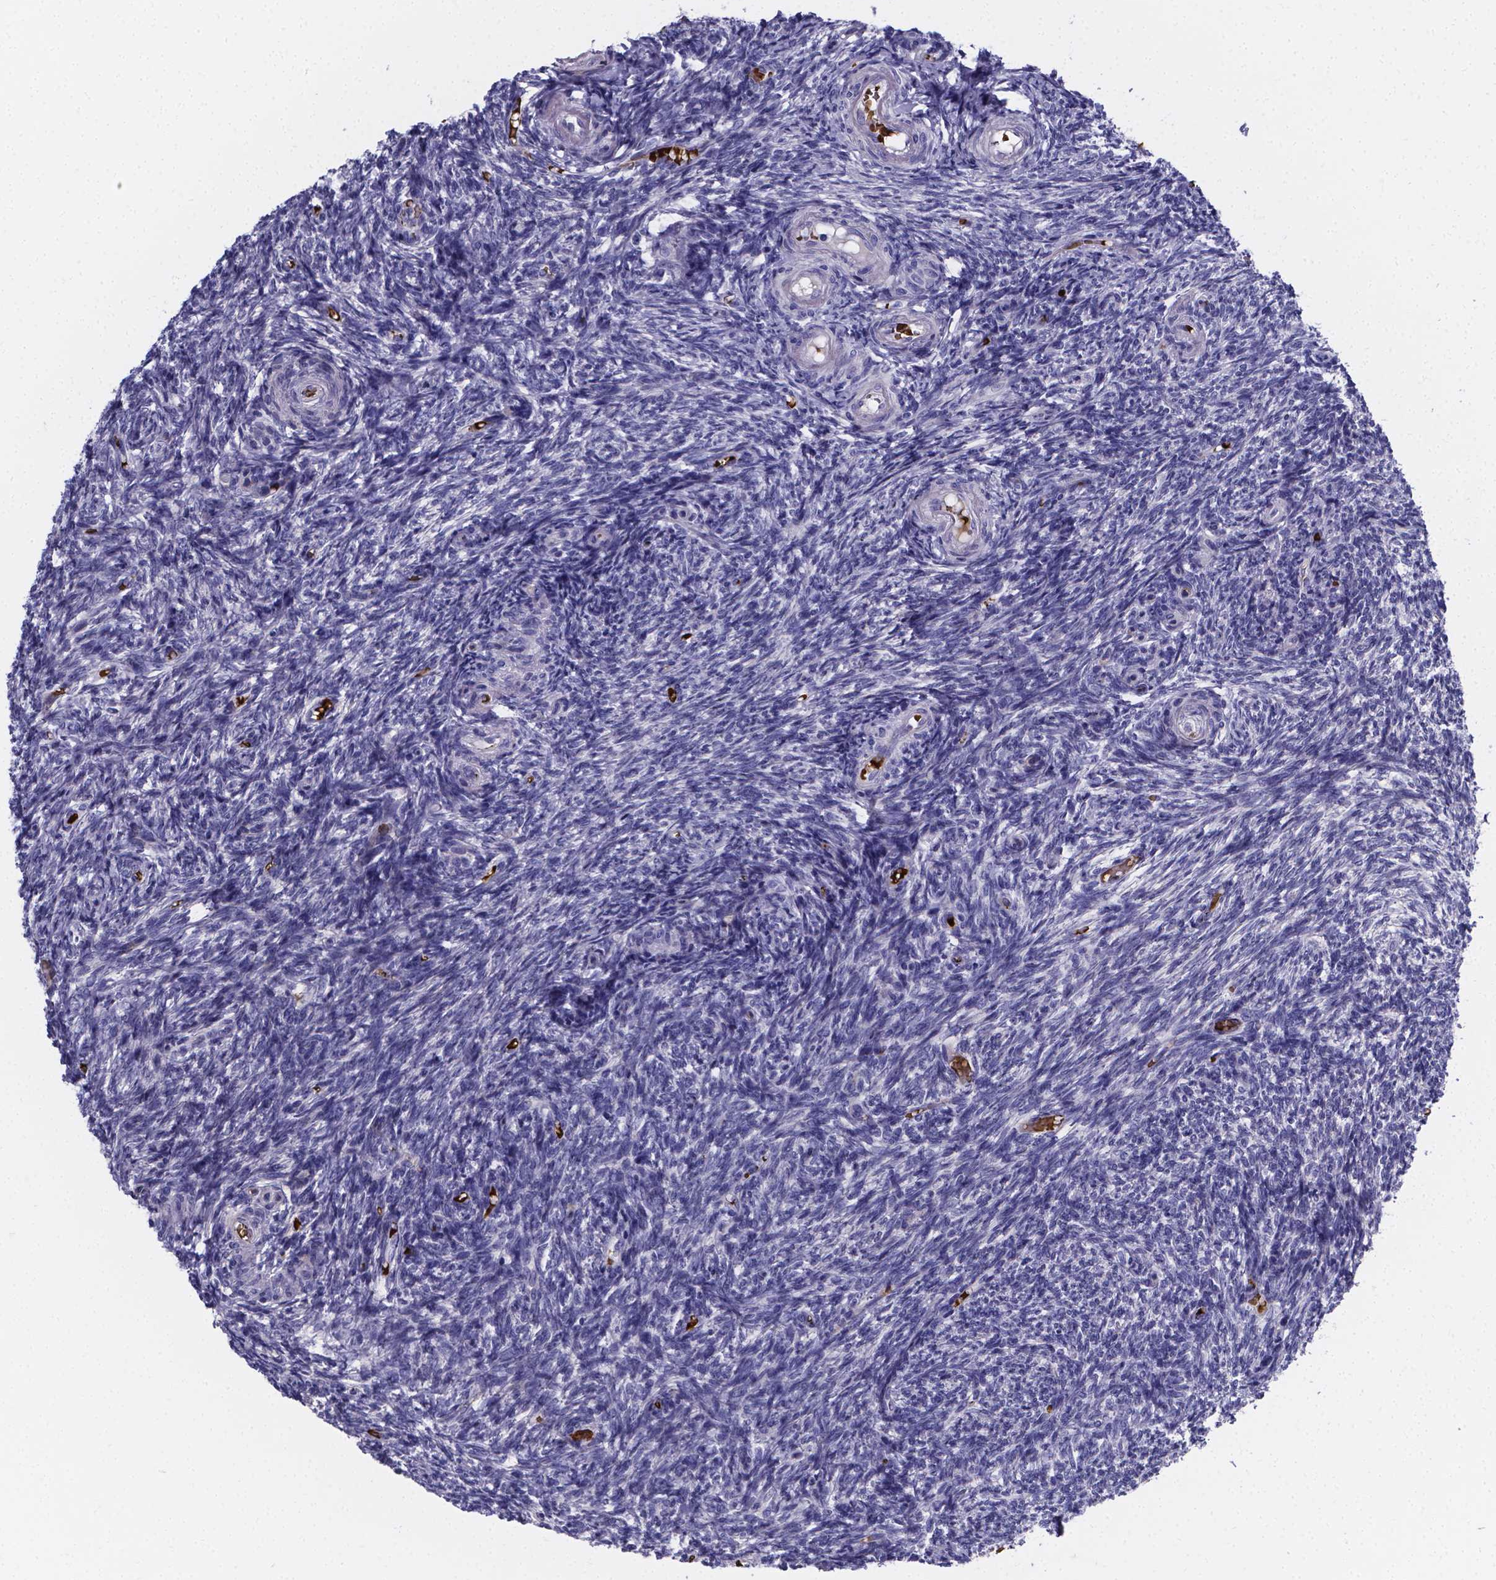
{"staining": {"intensity": "negative", "quantity": "none", "location": "none"}, "tissue": "ovary", "cell_type": "Follicle cells", "image_type": "normal", "snomed": [{"axis": "morphology", "description": "Normal tissue, NOS"}, {"axis": "topography", "description": "Ovary"}], "caption": "Immunohistochemistry (IHC) of benign human ovary exhibits no positivity in follicle cells. (Stains: DAB IHC with hematoxylin counter stain, Microscopy: brightfield microscopy at high magnification).", "gene": "GABRA3", "patient": {"sex": "female", "age": 39}}